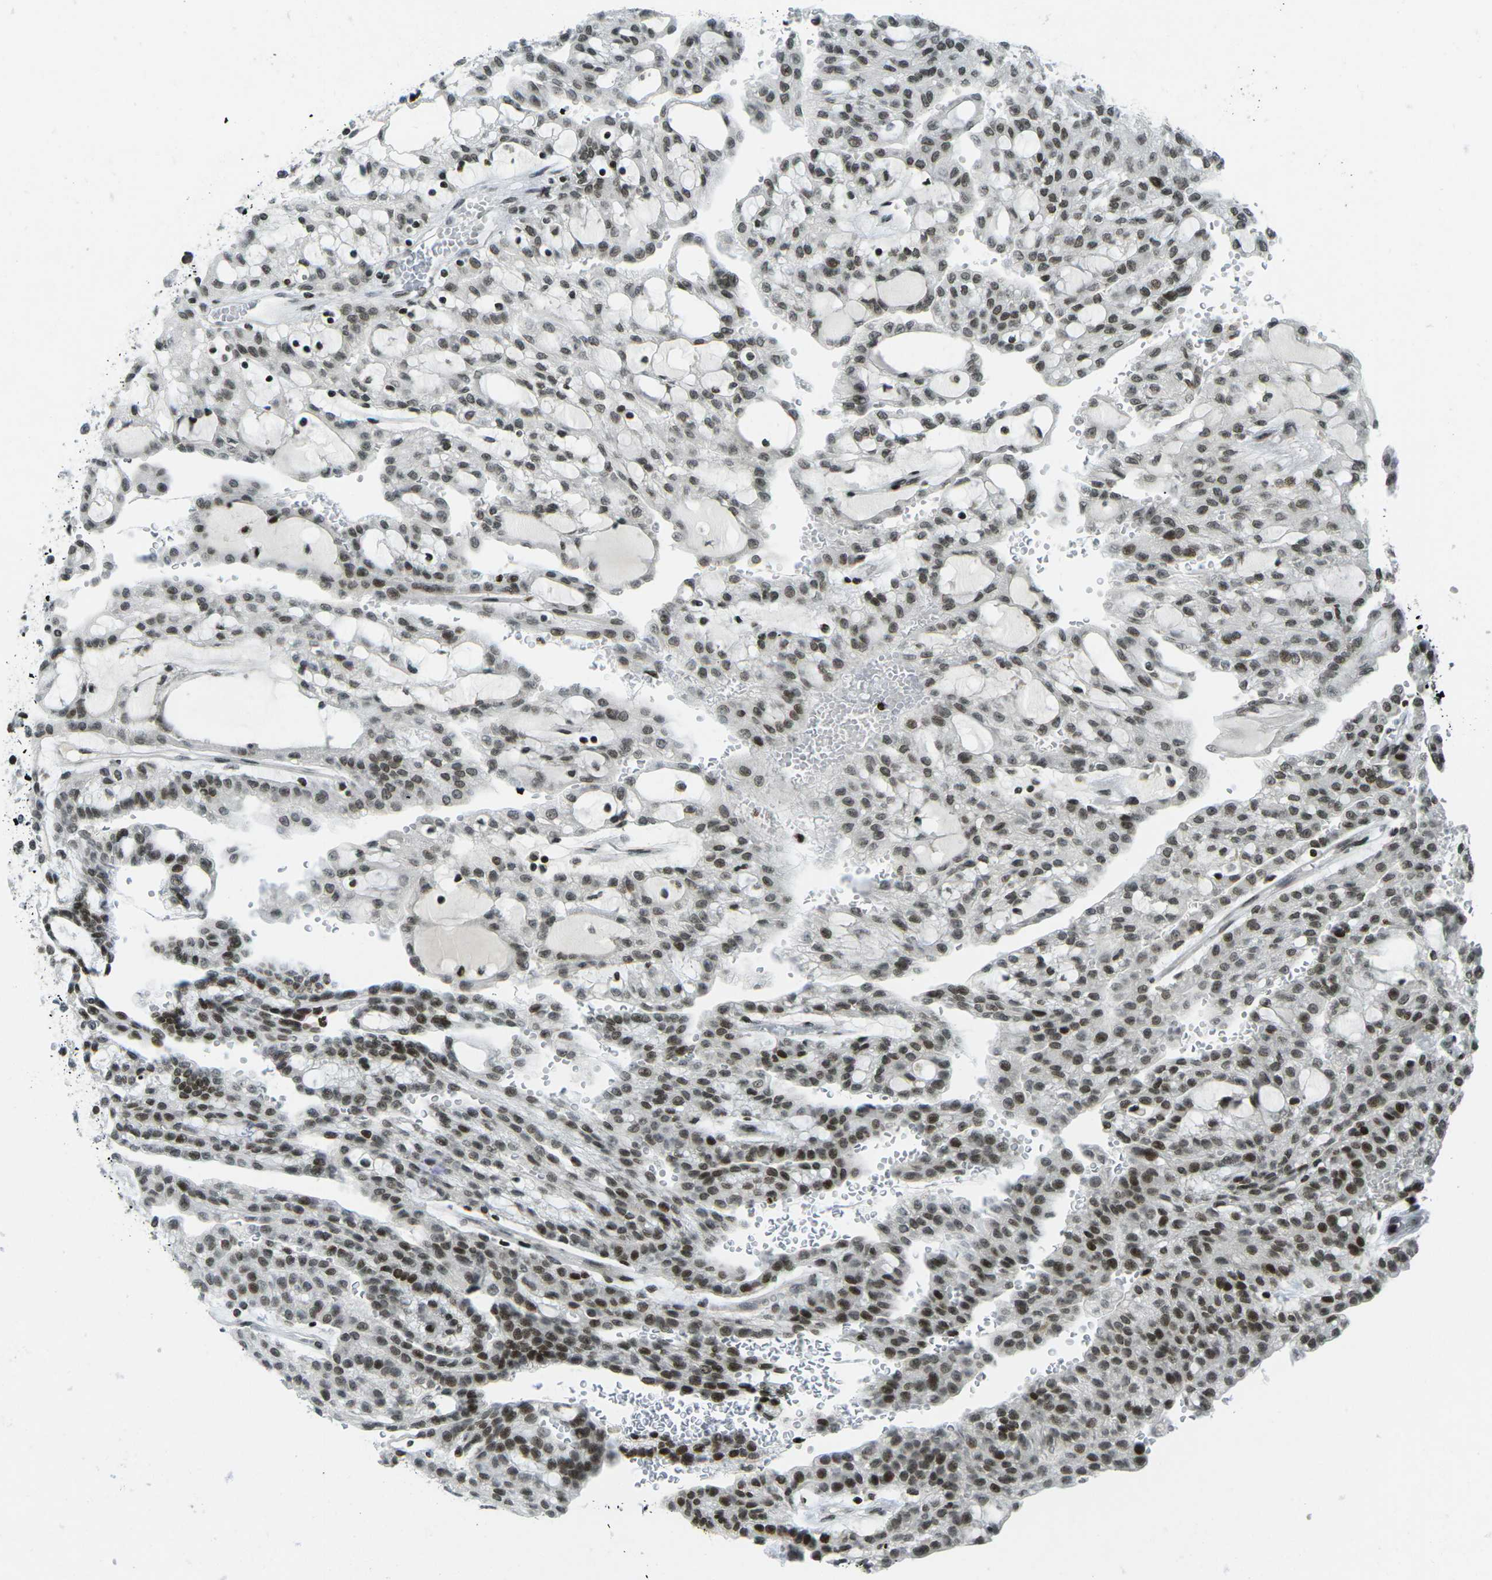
{"staining": {"intensity": "moderate", "quantity": ">75%", "location": "nuclear"}, "tissue": "renal cancer", "cell_type": "Tumor cells", "image_type": "cancer", "snomed": [{"axis": "morphology", "description": "Adenocarcinoma, NOS"}, {"axis": "topography", "description": "Kidney"}], "caption": "Immunohistochemistry (IHC) image of renal cancer stained for a protein (brown), which displays medium levels of moderate nuclear staining in approximately >75% of tumor cells.", "gene": "EME1", "patient": {"sex": "male", "age": 63}}